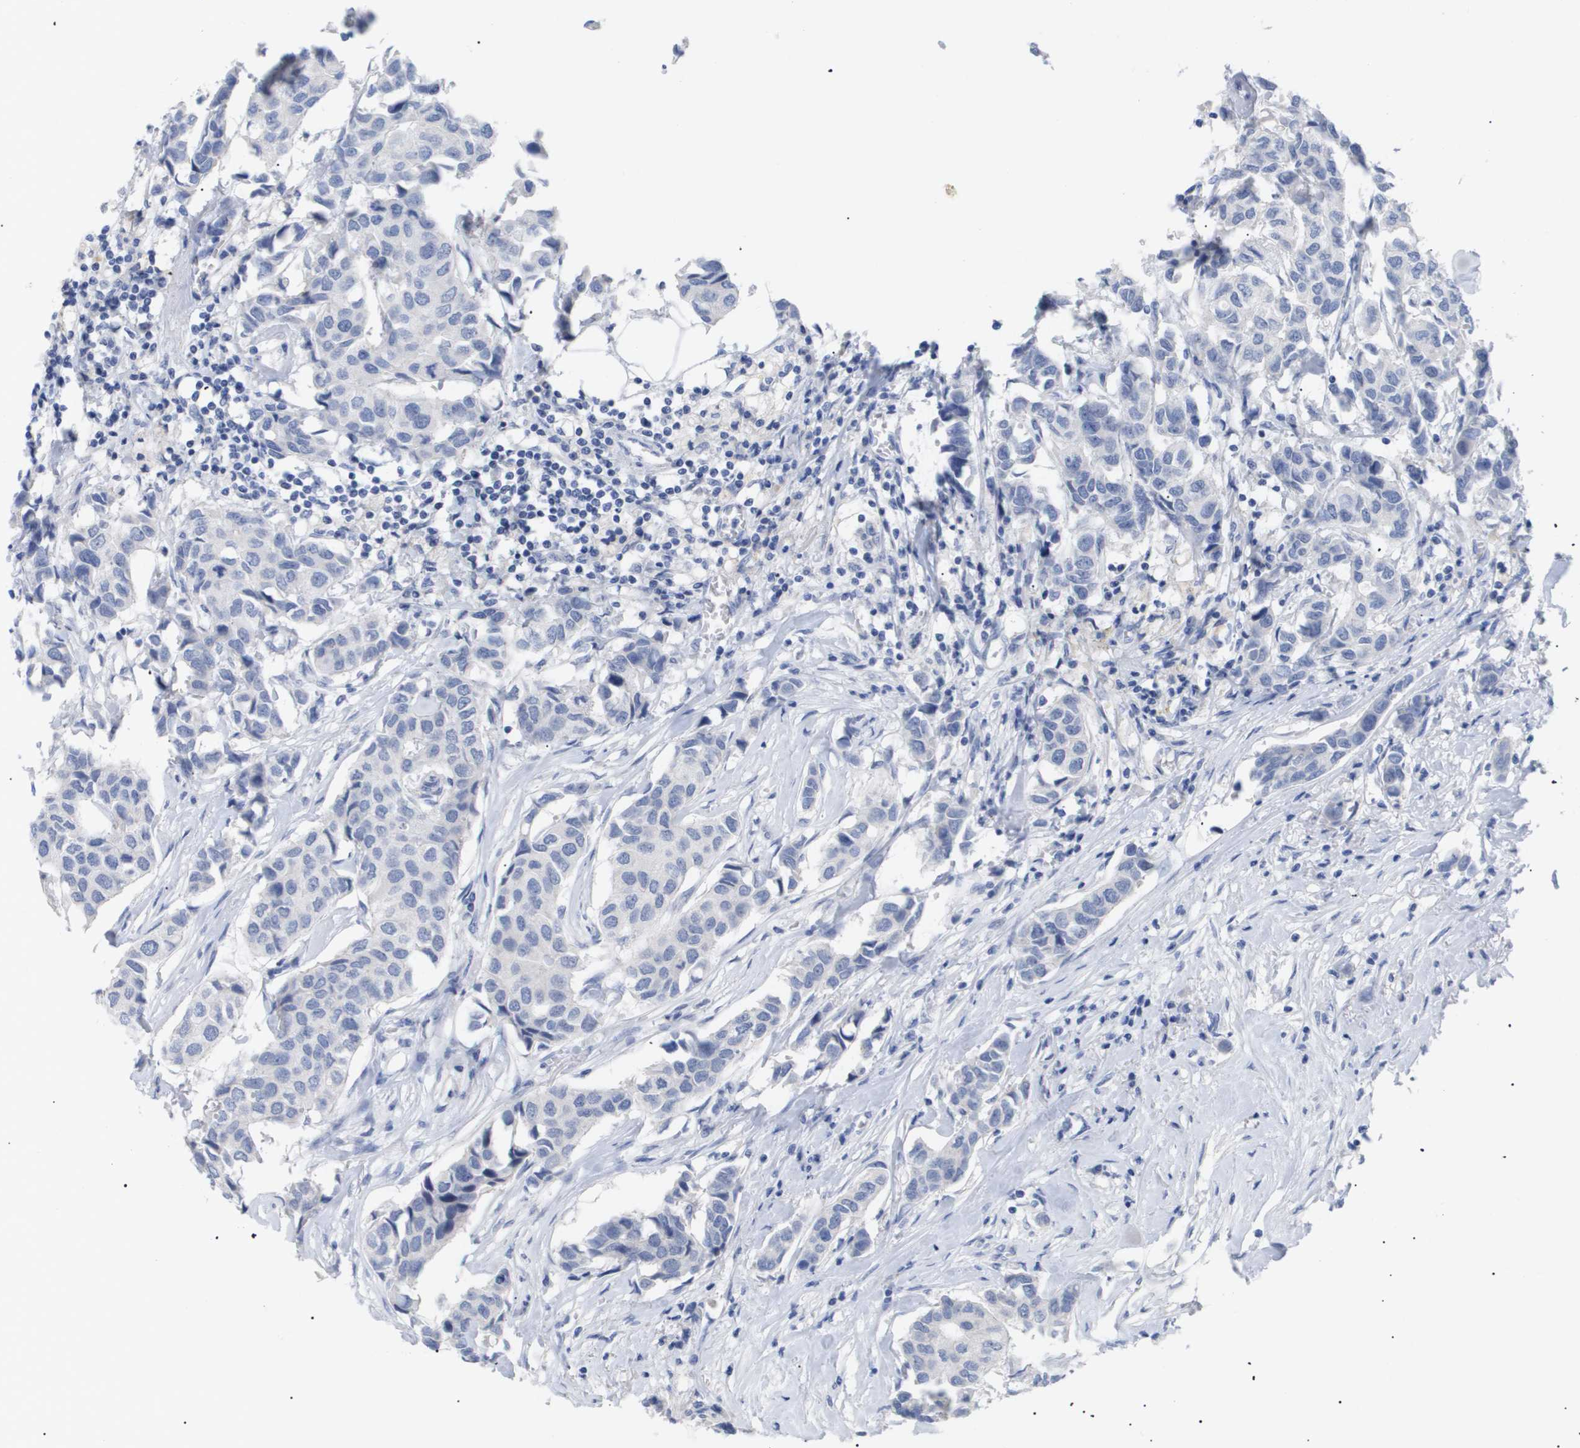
{"staining": {"intensity": "negative", "quantity": "none", "location": "none"}, "tissue": "breast cancer", "cell_type": "Tumor cells", "image_type": "cancer", "snomed": [{"axis": "morphology", "description": "Duct carcinoma"}, {"axis": "topography", "description": "Breast"}], "caption": "This is an immunohistochemistry (IHC) photomicrograph of breast cancer (intraductal carcinoma). There is no expression in tumor cells.", "gene": "CAV3", "patient": {"sex": "female", "age": 80}}